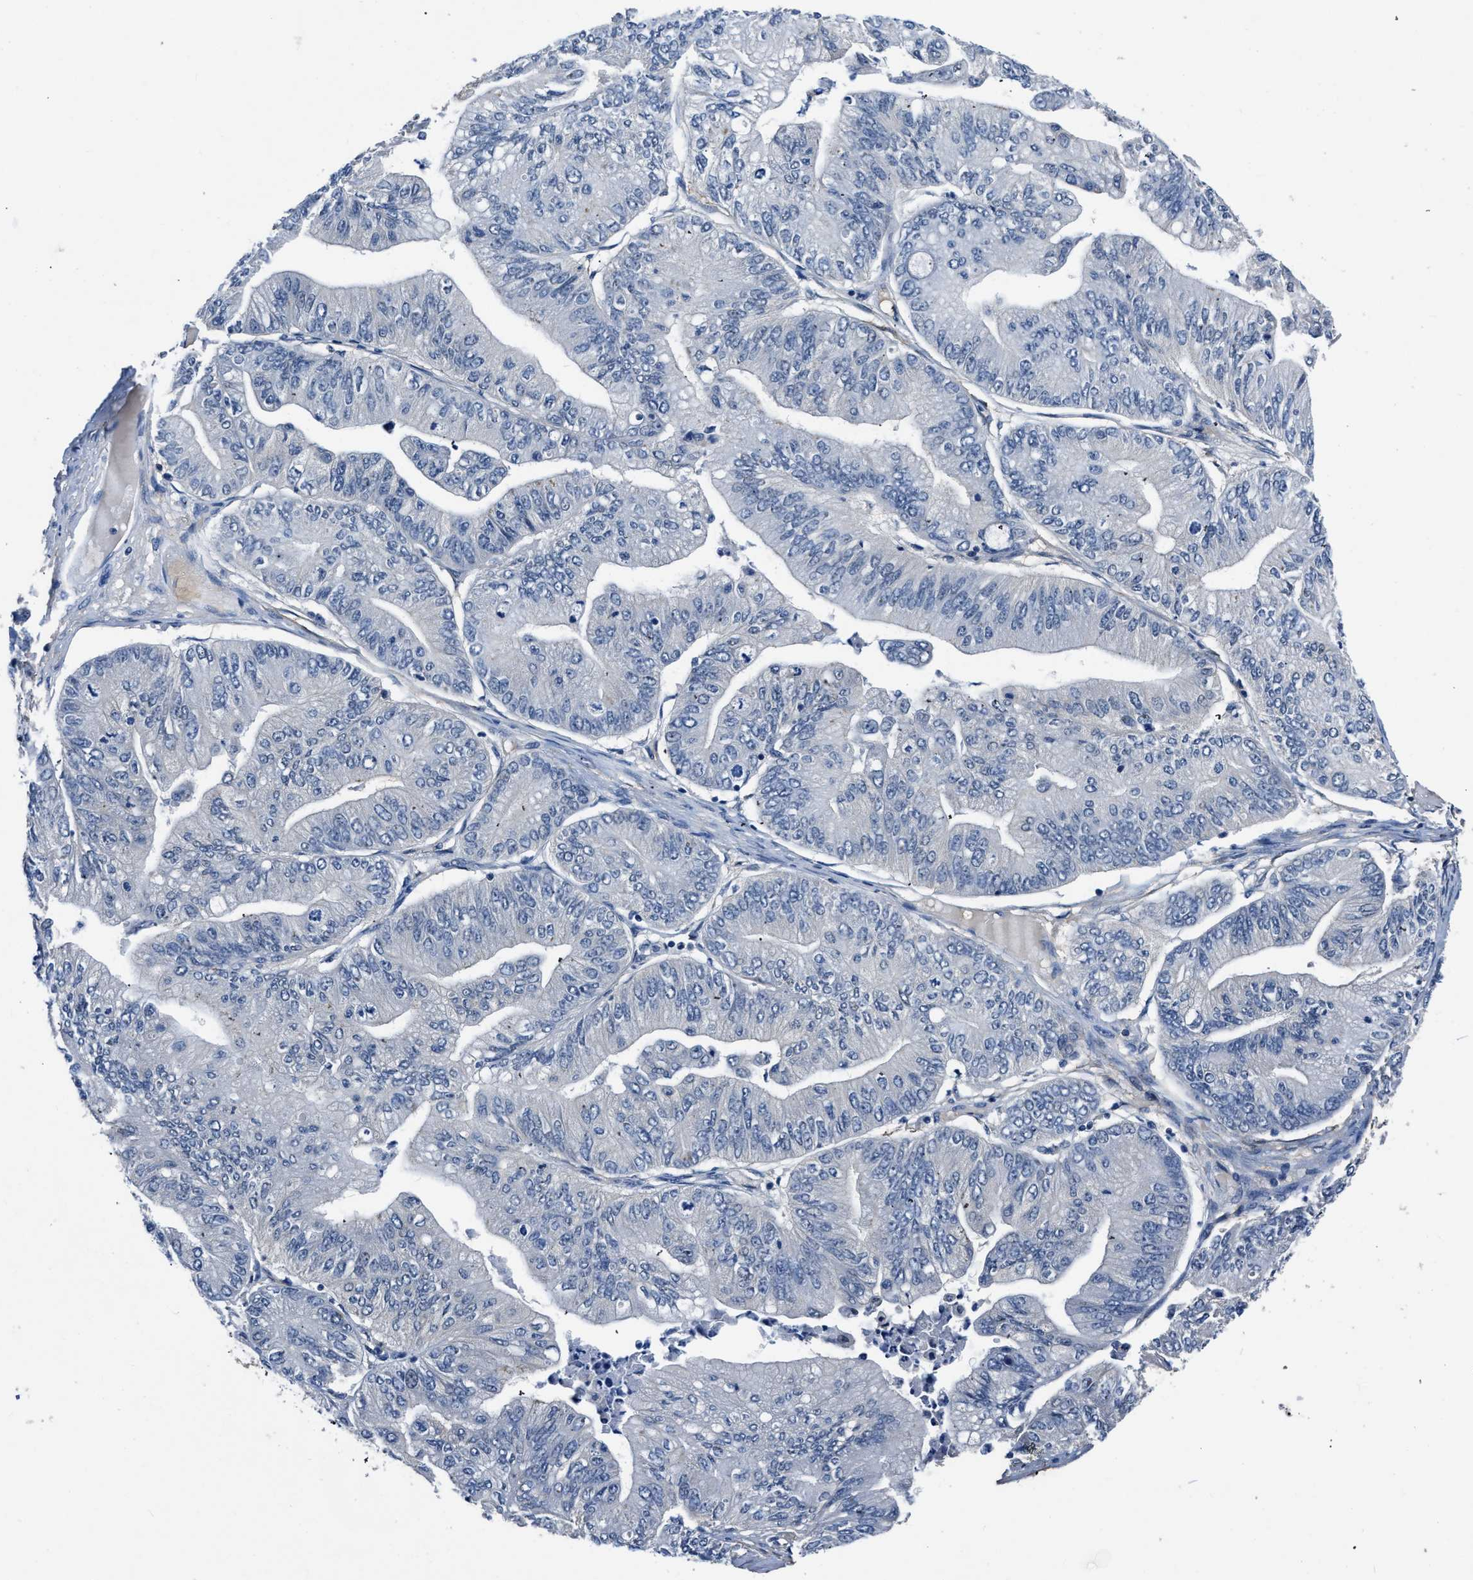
{"staining": {"intensity": "negative", "quantity": "none", "location": "none"}, "tissue": "ovarian cancer", "cell_type": "Tumor cells", "image_type": "cancer", "snomed": [{"axis": "morphology", "description": "Cystadenocarcinoma, mucinous, NOS"}, {"axis": "topography", "description": "Ovary"}], "caption": "Protein analysis of ovarian mucinous cystadenocarcinoma exhibits no significant expression in tumor cells.", "gene": "LANCL2", "patient": {"sex": "female", "age": 61}}